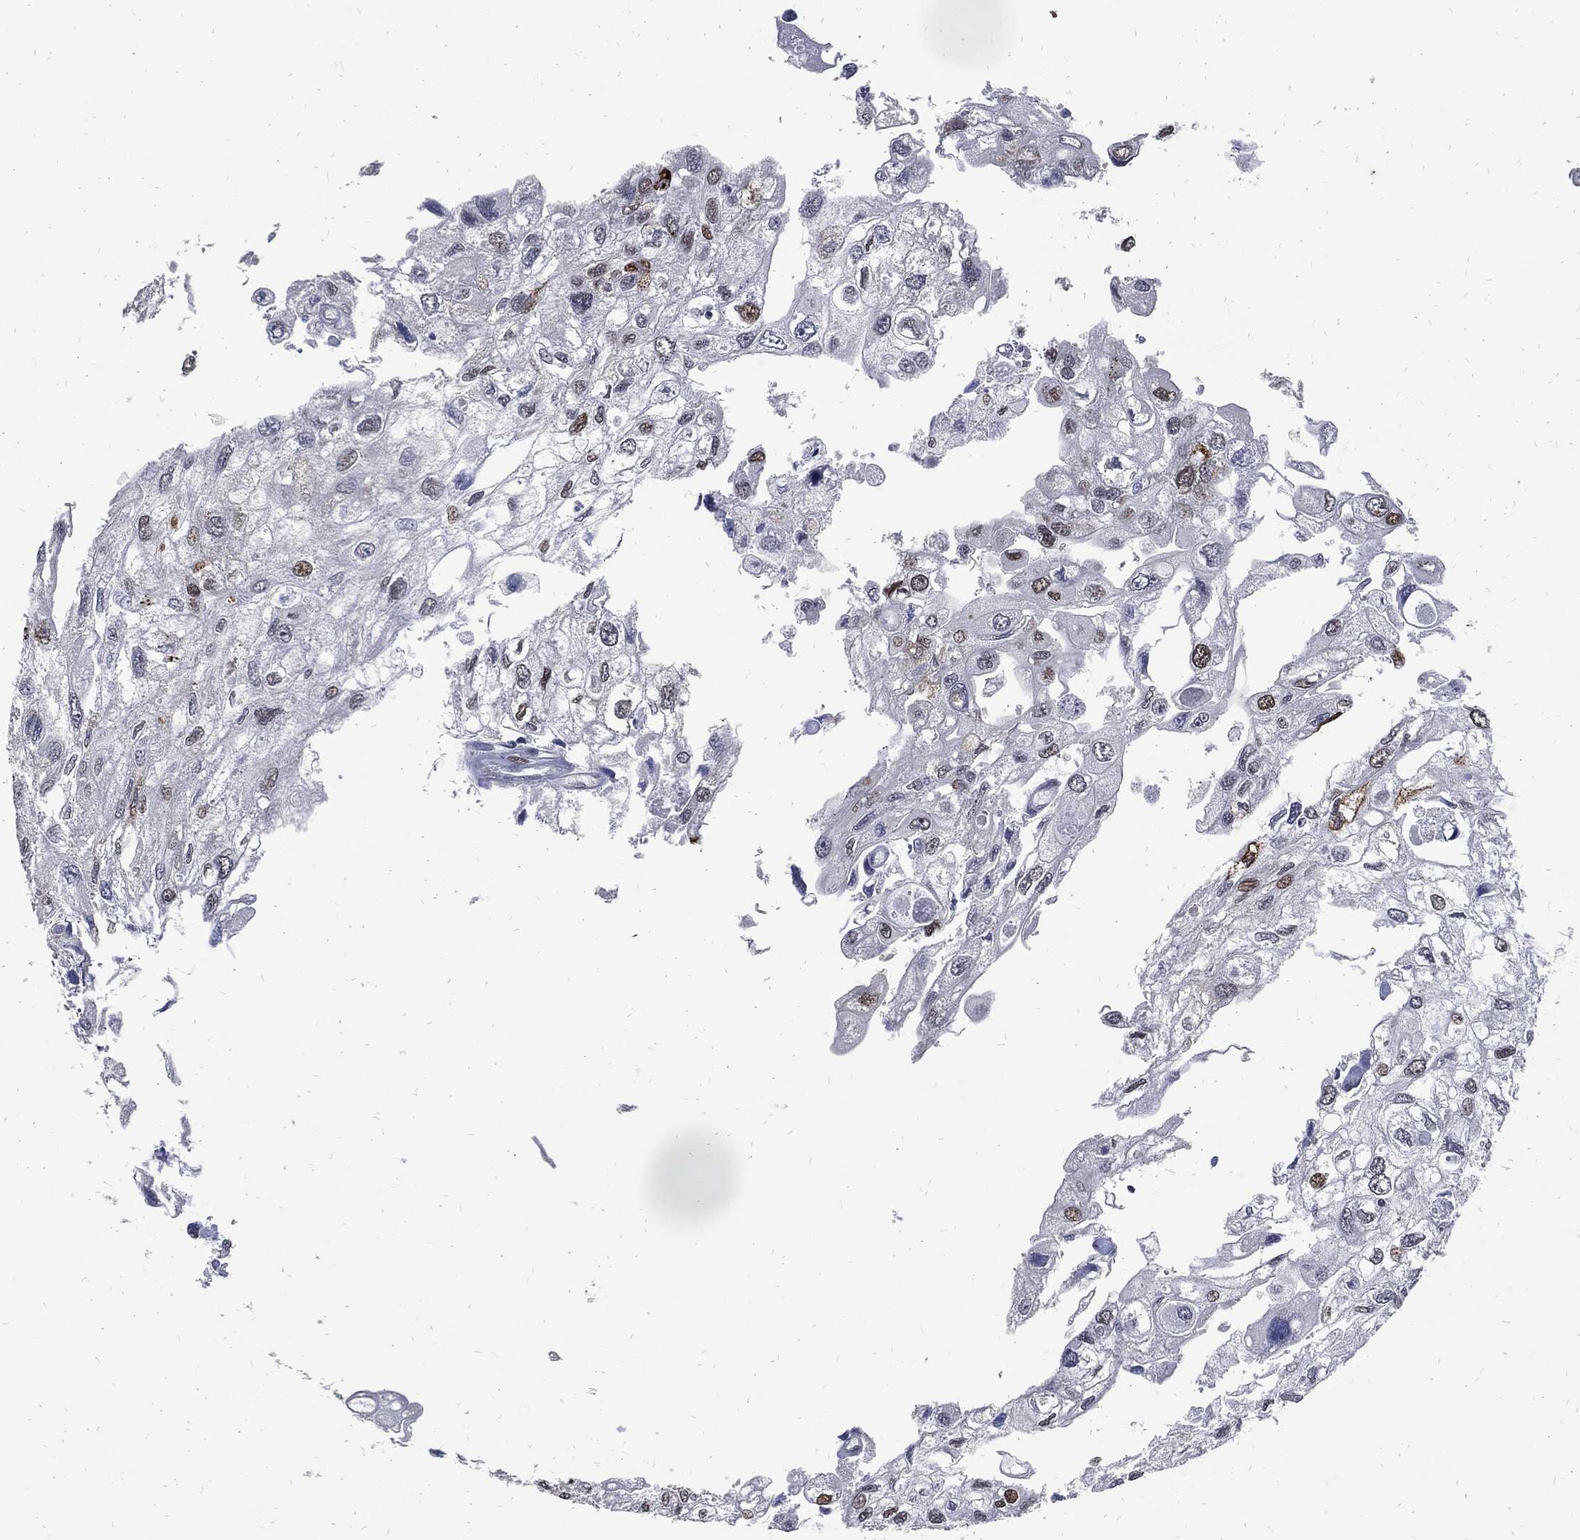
{"staining": {"intensity": "moderate", "quantity": "<25%", "location": "nuclear"}, "tissue": "urothelial cancer", "cell_type": "Tumor cells", "image_type": "cancer", "snomed": [{"axis": "morphology", "description": "Urothelial carcinoma, High grade"}, {"axis": "topography", "description": "Urinary bladder"}], "caption": "Urothelial carcinoma (high-grade) was stained to show a protein in brown. There is low levels of moderate nuclear staining in approximately <25% of tumor cells.", "gene": "JUN", "patient": {"sex": "male", "age": 59}}